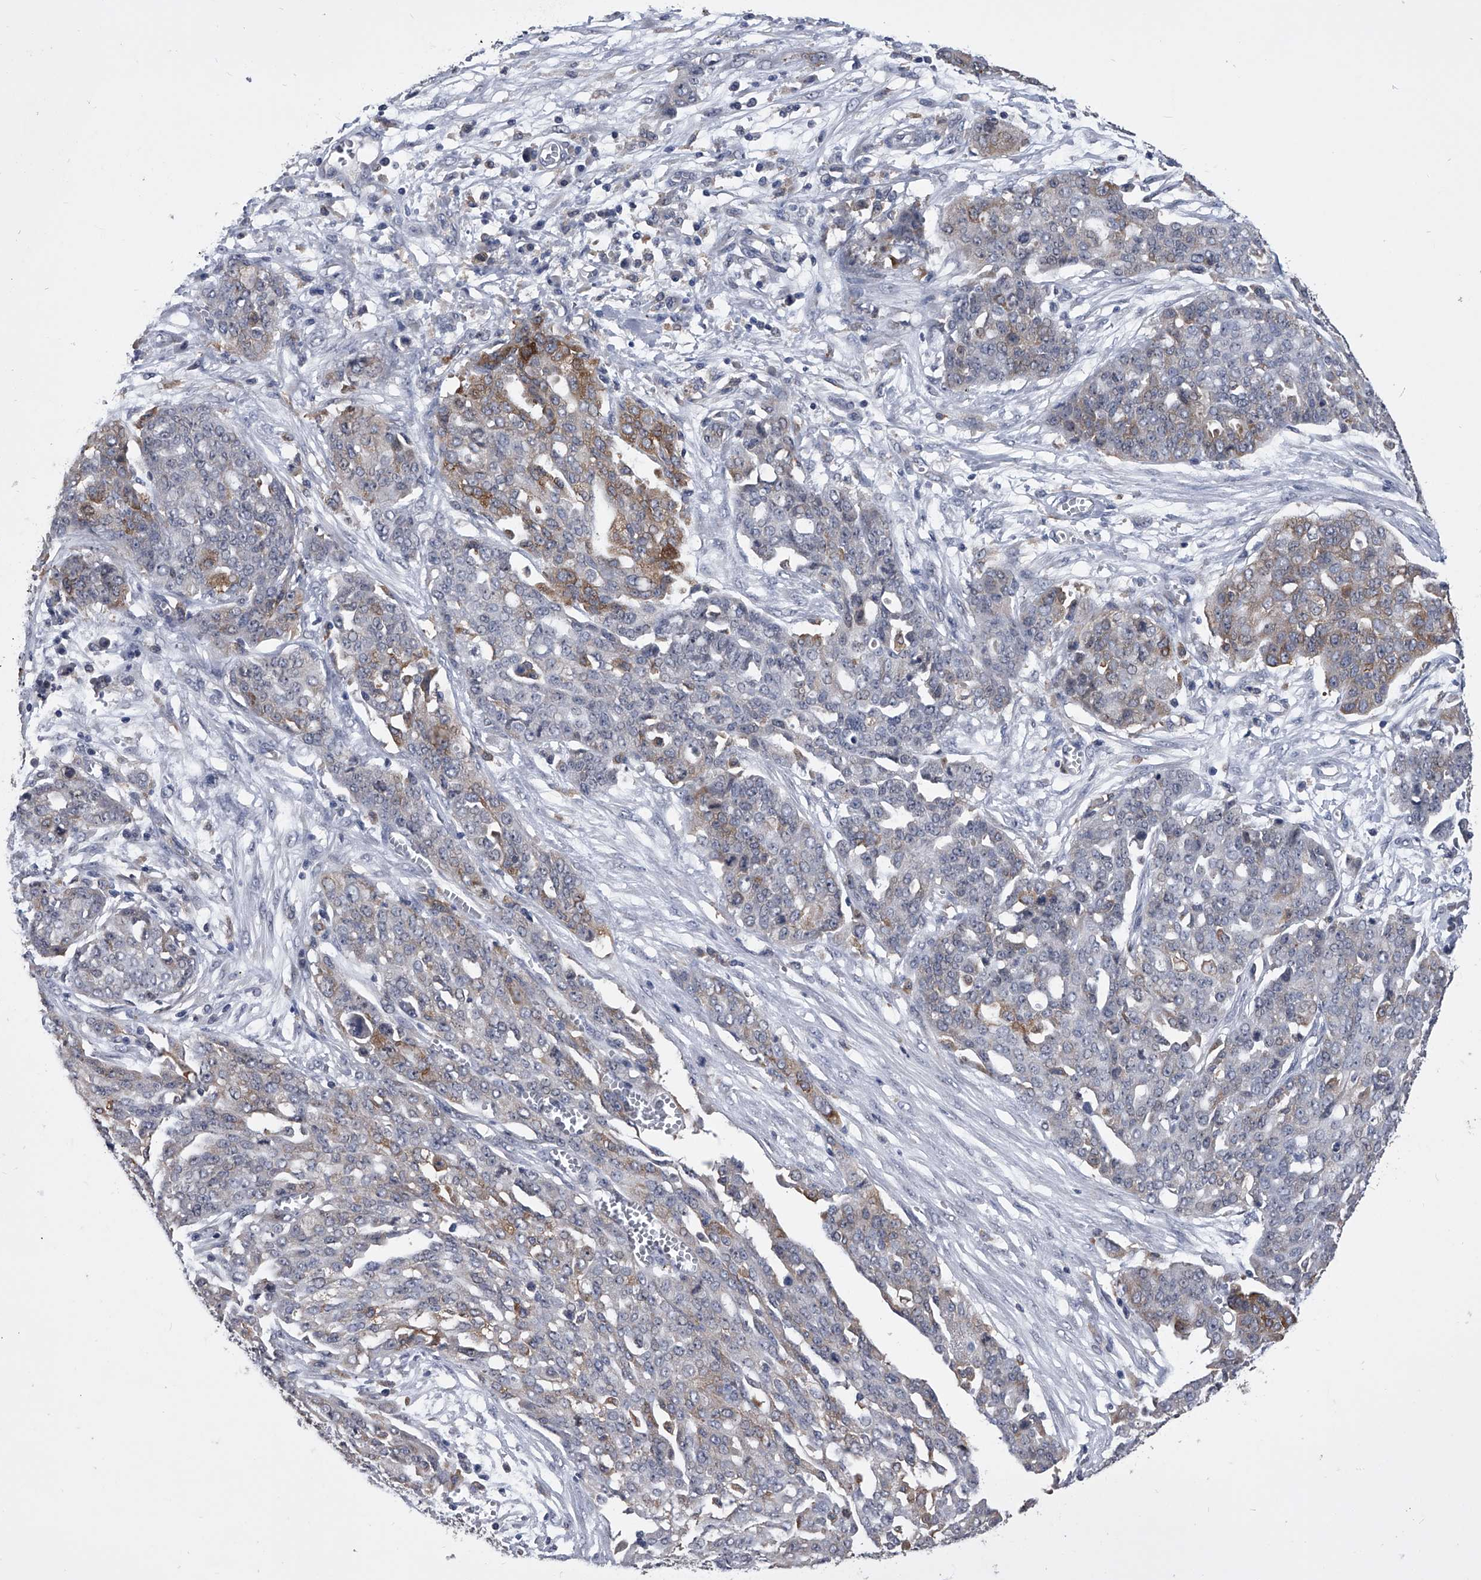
{"staining": {"intensity": "weak", "quantity": "<25%", "location": "cytoplasmic/membranous"}, "tissue": "ovarian cancer", "cell_type": "Tumor cells", "image_type": "cancer", "snomed": [{"axis": "morphology", "description": "Cystadenocarcinoma, serous, NOS"}, {"axis": "topography", "description": "Soft tissue"}, {"axis": "topography", "description": "Ovary"}], "caption": "This is an IHC histopathology image of human ovarian serous cystadenocarcinoma. There is no staining in tumor cells.", "gene": "MAP4K3", "patient": {"sex": "female", "age": 57}}